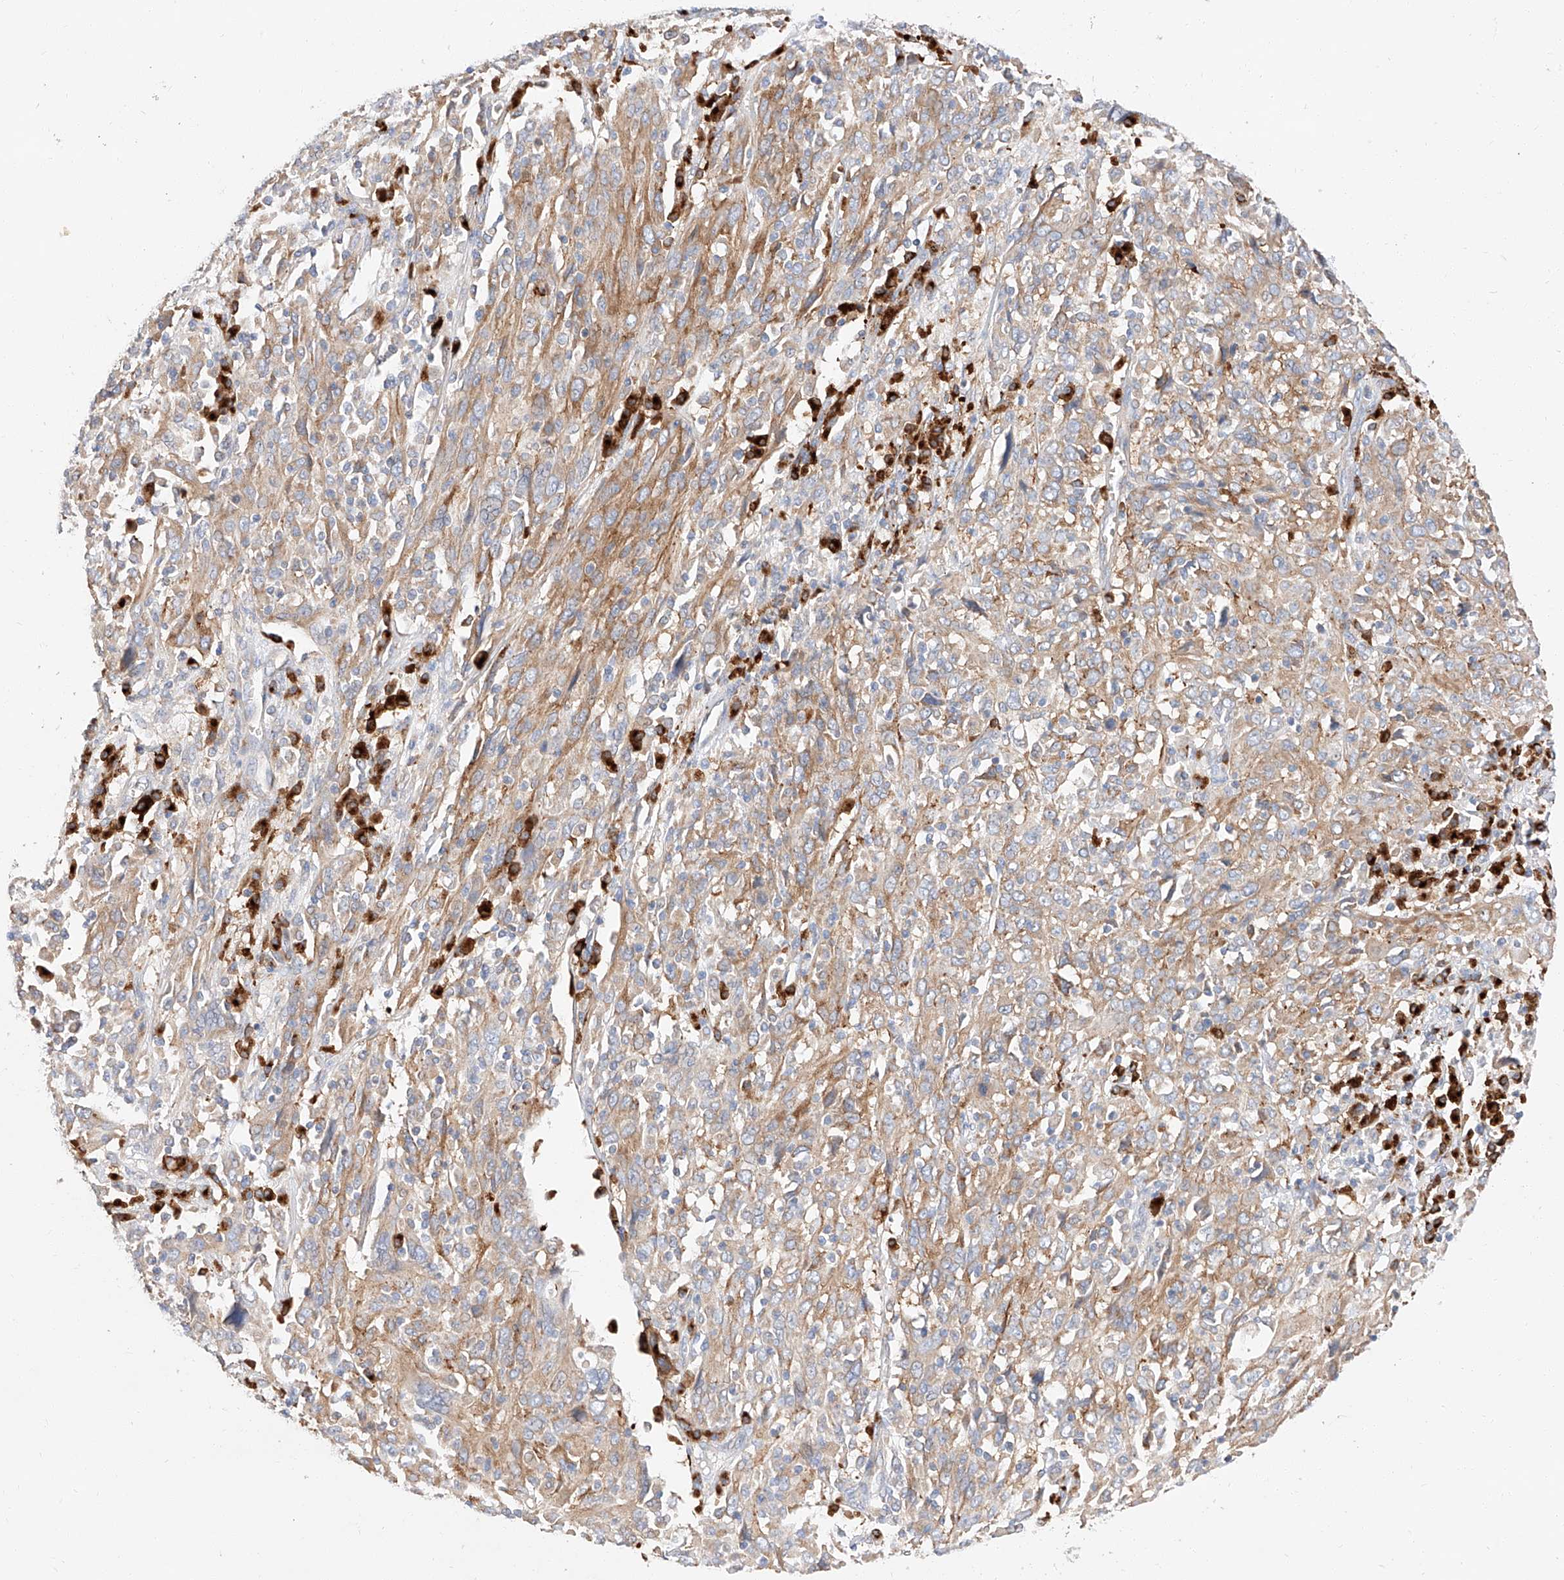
{"staining": {"intensity": "weak", "quantity": ">75%", "location": "cytoplasmic/membranous"}, "tissue": "cervical cancer", "cell_type": "Tumor cells", "image_type": "cancer", "snomed": [{"axis": "morphology", "description": "Squamous cell carcinoma, NOS"}, {"axis": "topography", "description": "Cervix"}], "caption": "Tumor cells exhibit weak cytoplasmic/membranous positivity in approximately >75% of cells in cervical cancer (squamous cell carcinoma).", "gene": "GLMN", "patient": {"sex": "female", "age": 46}}